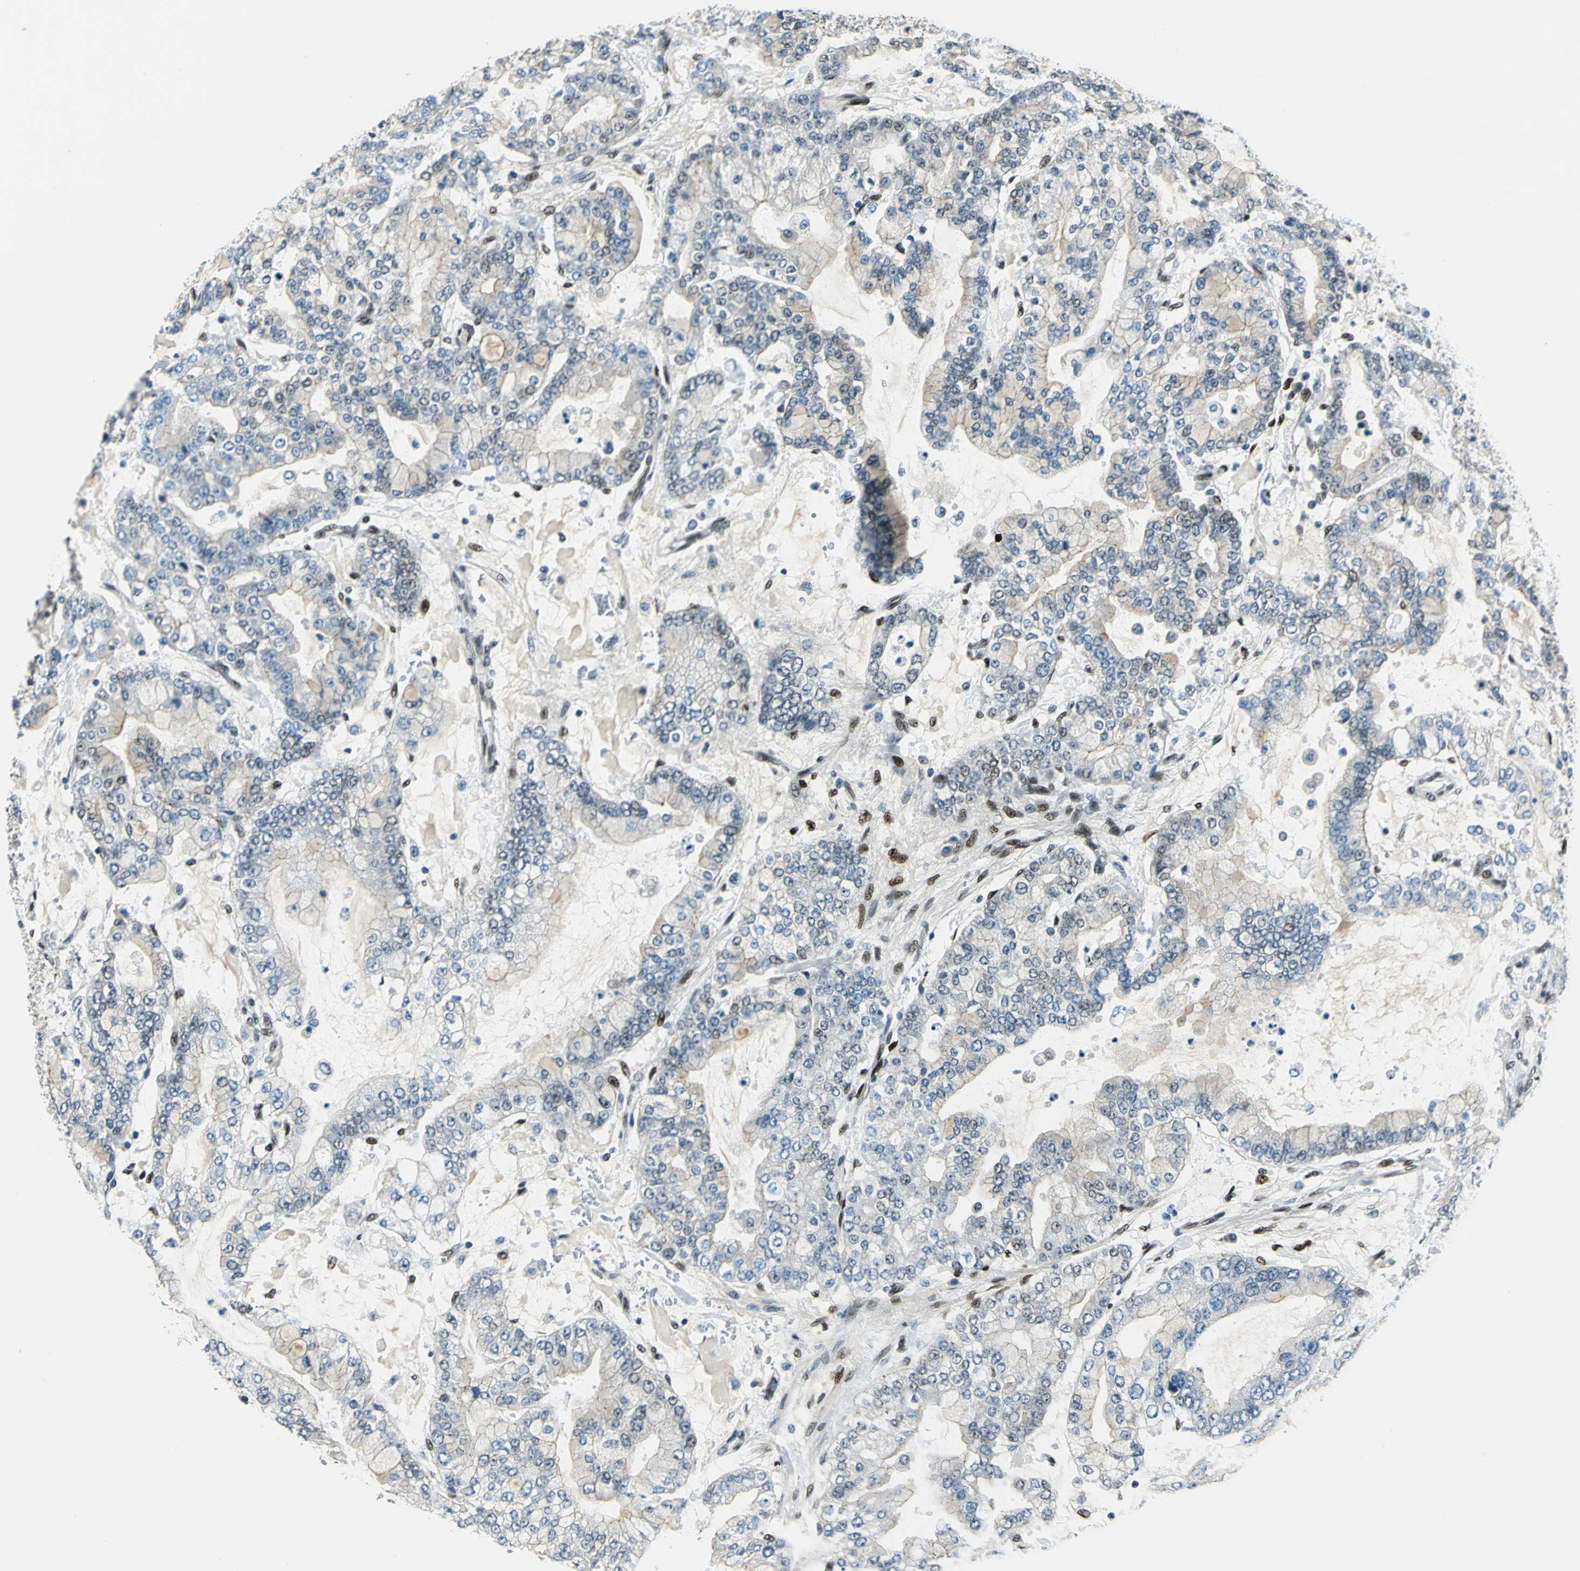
{"staining": {"intensity": "weak", "quantity": "25%-75%", "location": "cytoplasmic/membranous,nuclear"}, "tissue": "stomach cancer", "cell_type": "Tumor cells", "image_type": "cancer", "snomed": [{"axis": "morphology", "description": "Adenocarcinoma, NOS"}, {"axis": "topography", "description": "Stomach"}], "caption": "Immunohistochemistry (IHC) (DAB (3,3'-diaminobenzidine)) staining of human adenocarcinoma (stomach) demonstrates weak cytoplasmic/membranous and nuclear protein positivity in approximately 25%-75% of tumor cells.", "gene": "NFIA", "patient": {"sex": "male", "age": 76}}